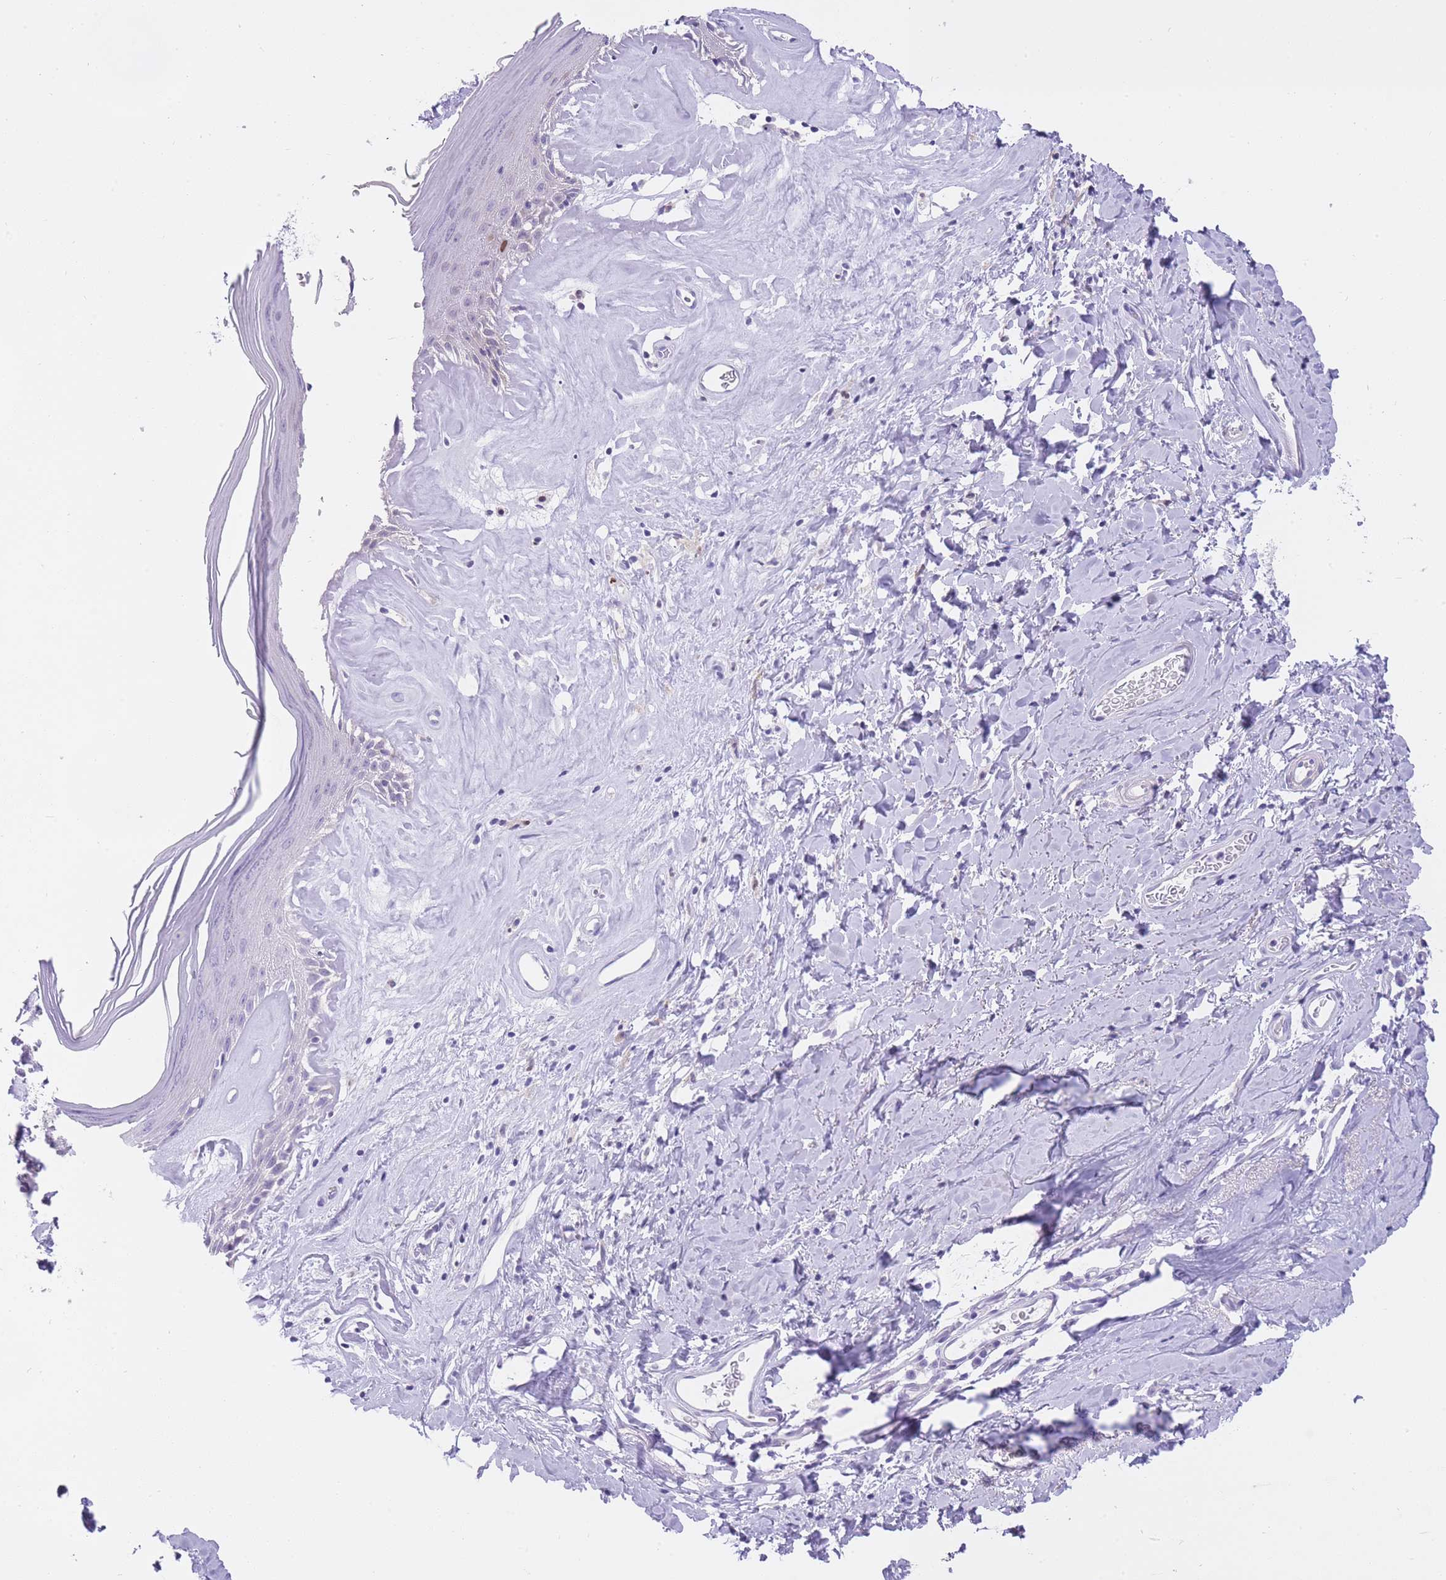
{"staining": {"intensity": "negative", "quantity": "none", "location": "none"}, "tissue": "skin", "cell_type": "Epidermal cells", "image_type": "normal", "snomed": [{"axis": "morphology", "description": "Normal tissue, NOS"}, {"axis": "morphology", "description": "Inflammation, NOS"}, {"axis": "topography", "description": "Vulva"}], "caption": "An IHC micrograph of benign skin is shown. There is no staining in epidermal cells of skin. The staining is performed using DAB brown chromogen with nuclei counter-stained in using hematoxylin.", "gene": "OR11H12", "patient": {"sex": "female", "age": 86}}